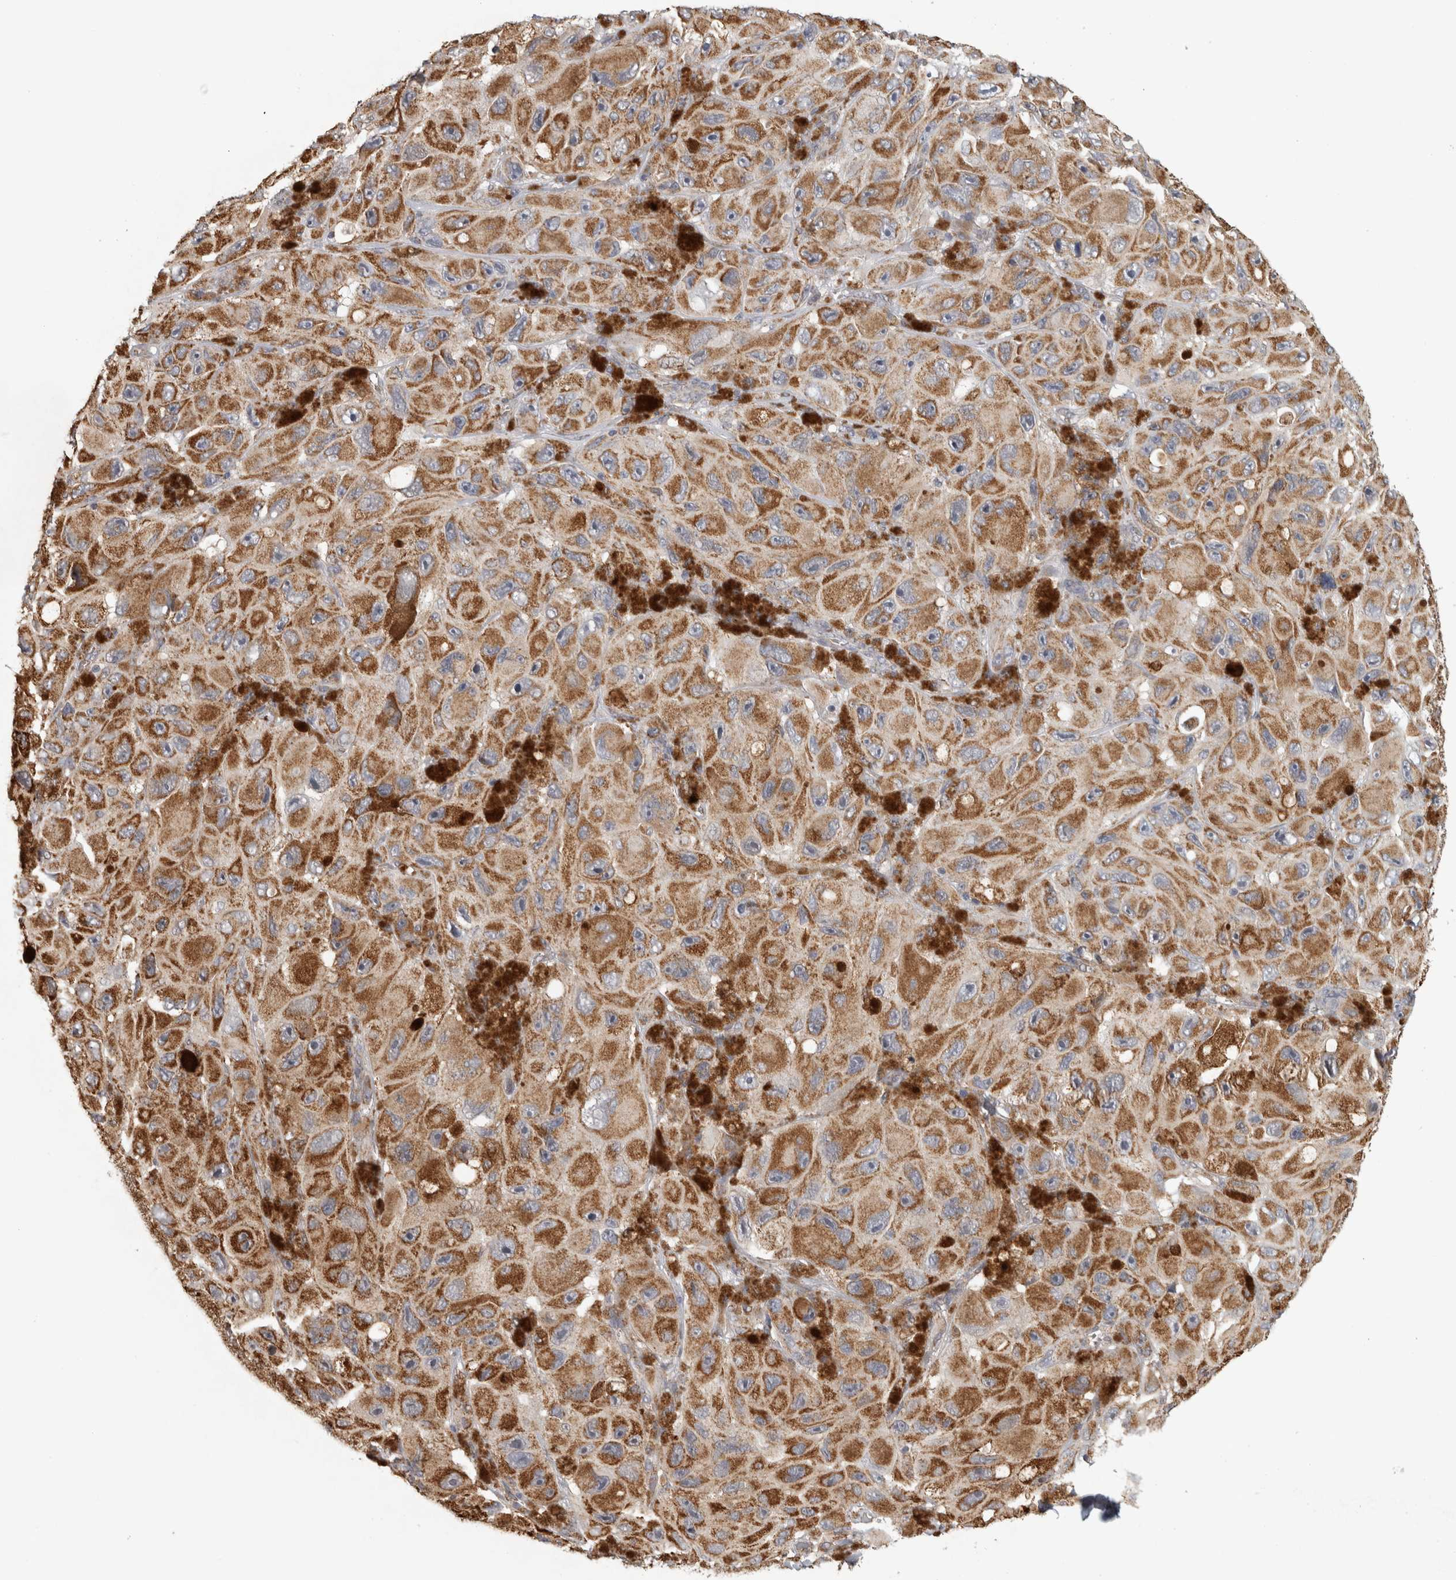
{"staining": {"intensity": "moderate", "quantity": ">75%", "location": "cytoplasmic/membranous"}, "tissue": "melanoma", "cell_type": "Tumor cells", "image_type": "cancer", "snomed": [{"axis": "morphology", "description": "Malignant melanoma, NOS"}, {"axis": "topography", "description": "Skin"}], "caption": "Melanoma tissue displays moderate cytoplasmic/membranous positivity in approximately >75% of tumor cells", "gene": "ST8SIA1", "patient": {"sex": "female", "age": 73}}